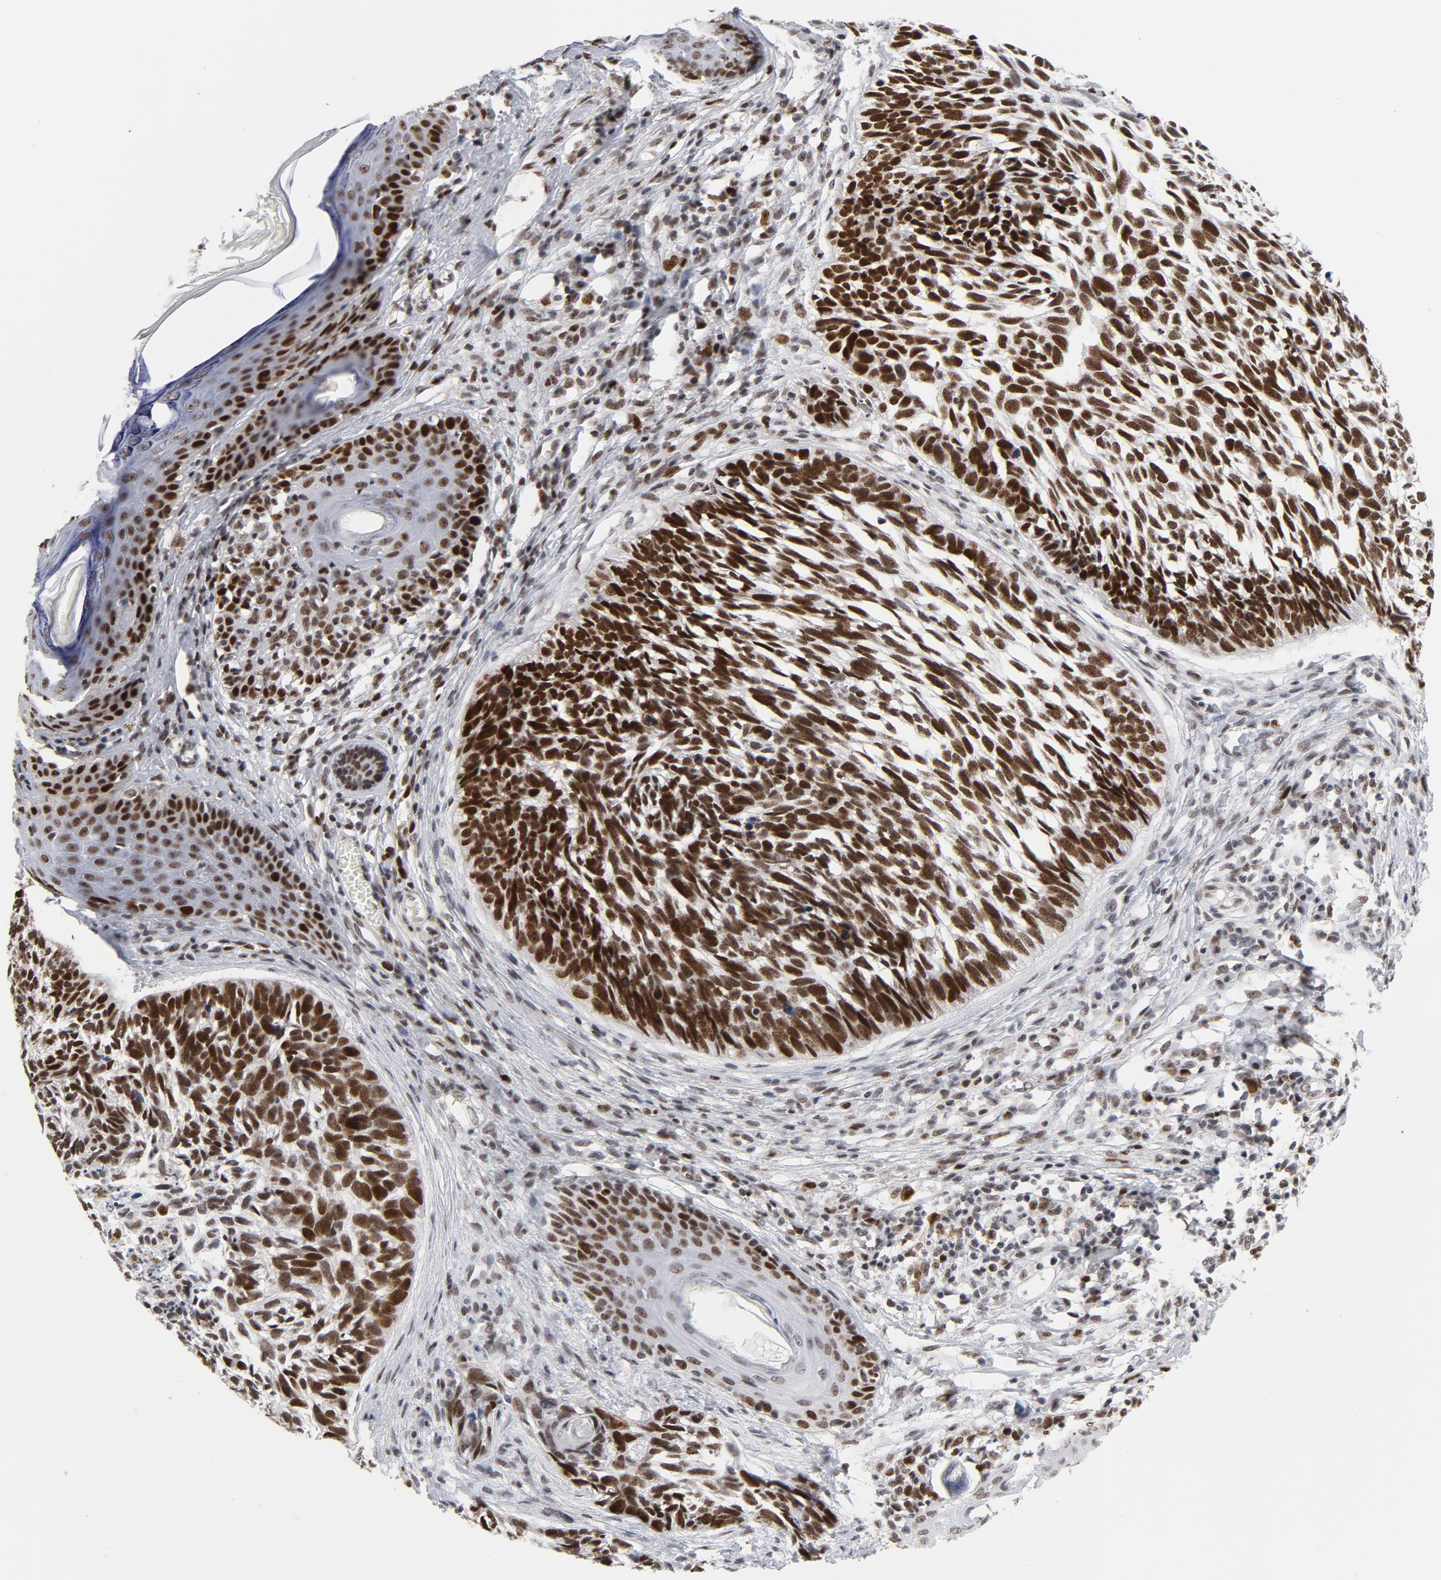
{"staining": {"intensity": "strong", "quantity": ">75%", "location": "nuclear"}, "tissue": "skin cancer", "cell_type": "Tumor cells", "image_type": "cancer", "snomed": [{"axis": "morphology", "description": "Basal cell carcinoma"}, {"axis": "topography", "description": "Skin"}], "caption": "IHC staining of skin cancer (basal cell carcinoma), which exhibits high levels of strong nuclear positivity in about >75% of tumor cells indicating strong nuclear protein staining. The staining was performed using DAB (3,3'-diaminobenzidine) (brown) for protein detection and nuclei were counterstained in hematoxylin (blue).", "gene": "RFC4", "patient": {"sex": "male", "age": 63}}